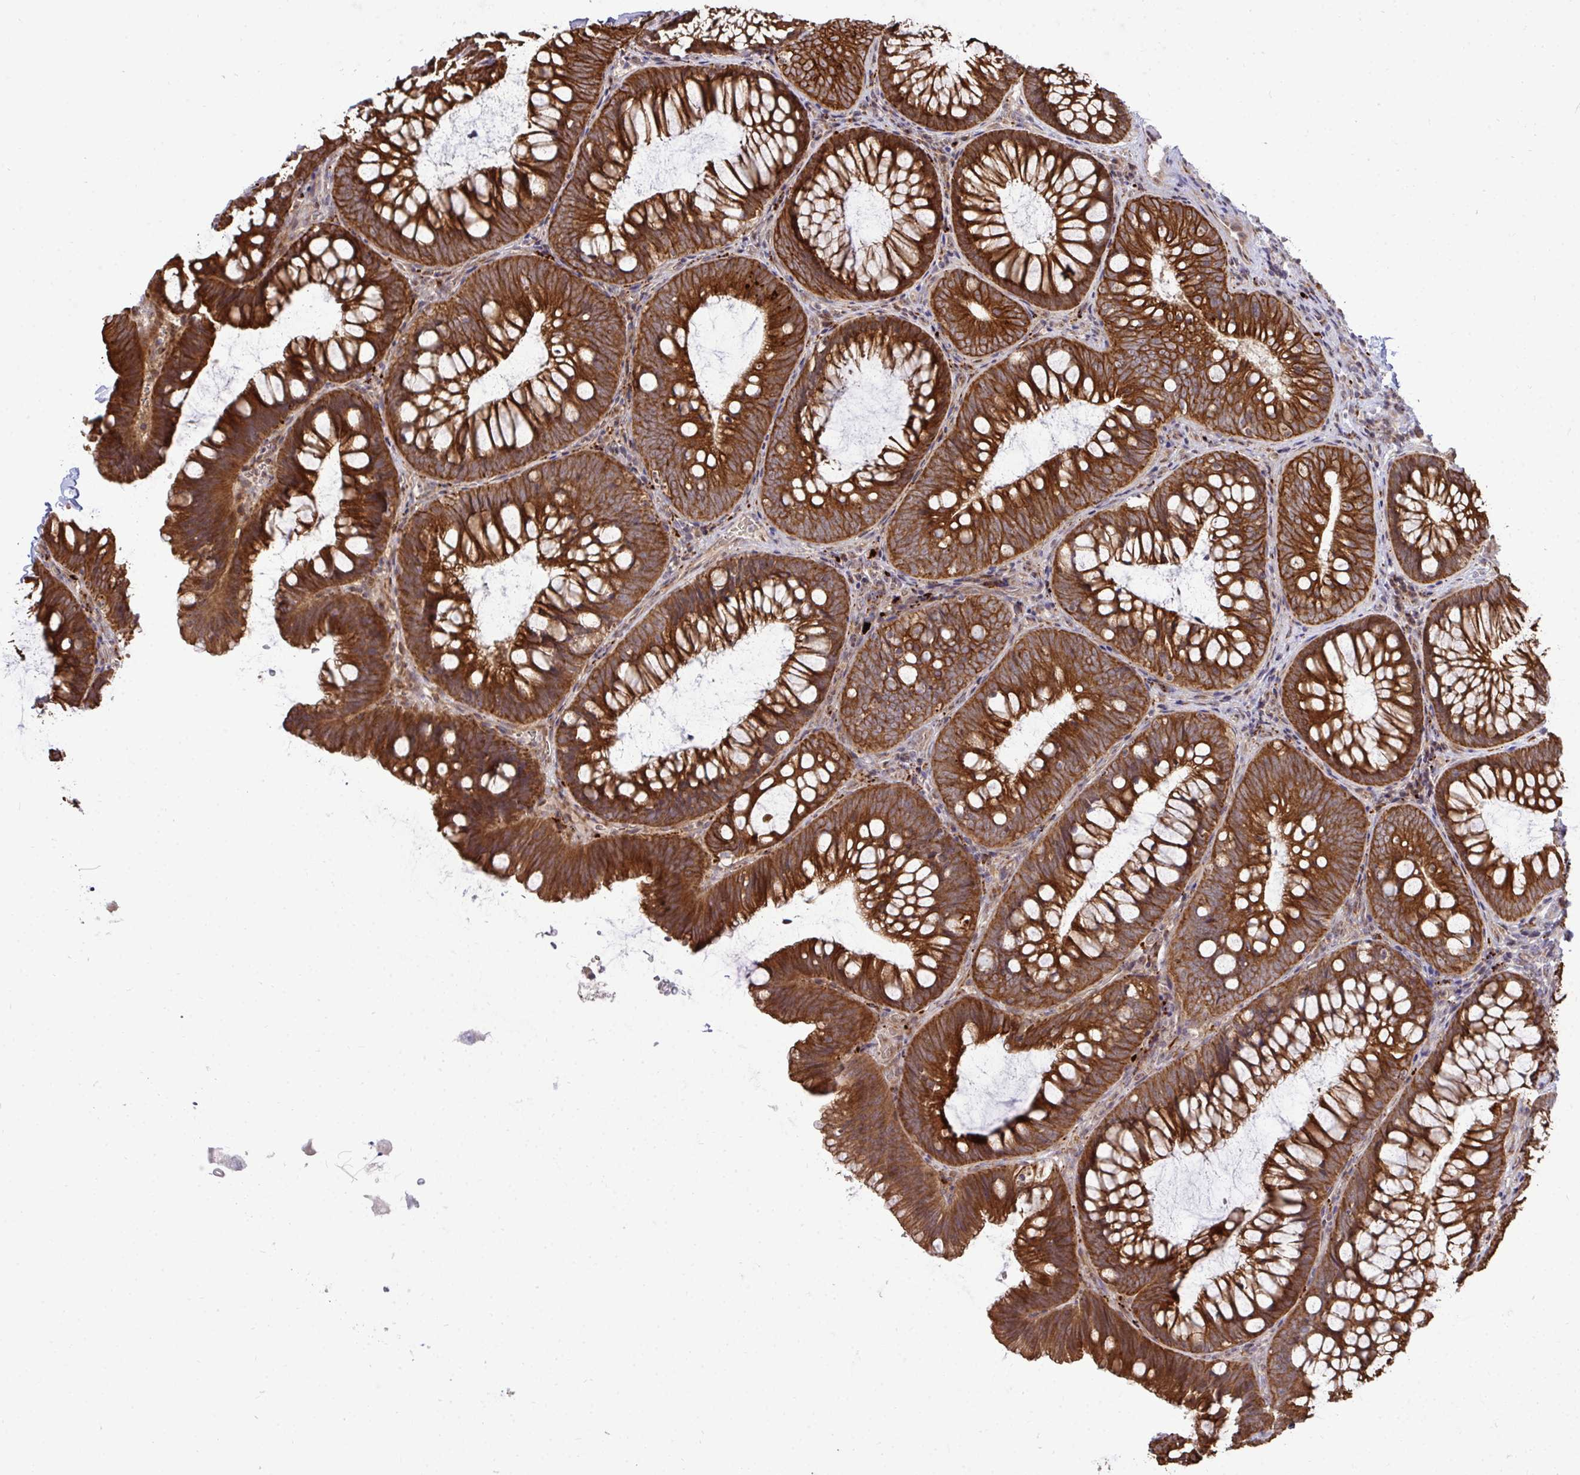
{"staining": {"intensity": "weak", "quantity": ">75%", "location": "cytoplasmic/membranous"}, "tissue": "colon", "cell_type": "Endothelial cells", "image_type": "normal", "snomed": [{"axis": "morphology", "description": "Normal tissue, NOS"}, {"axis": "morphology", "description": "Adenoma, NOS"}, {"axis": "topography", "description": "Soft tissue"}, {"axis": "topography", "description": "Colon"}], "caption": "Immunohistochemical staining of unremarkable colon demonstrates >75% levels of weak cytoplasmic/membranous protein positivity in approximately >75% of endothelial cells. (Brightfield microscopy of DAB IHC at high magnification).", "gene": "TRIM44", "patient": {"sex": "male", "age": 47}}